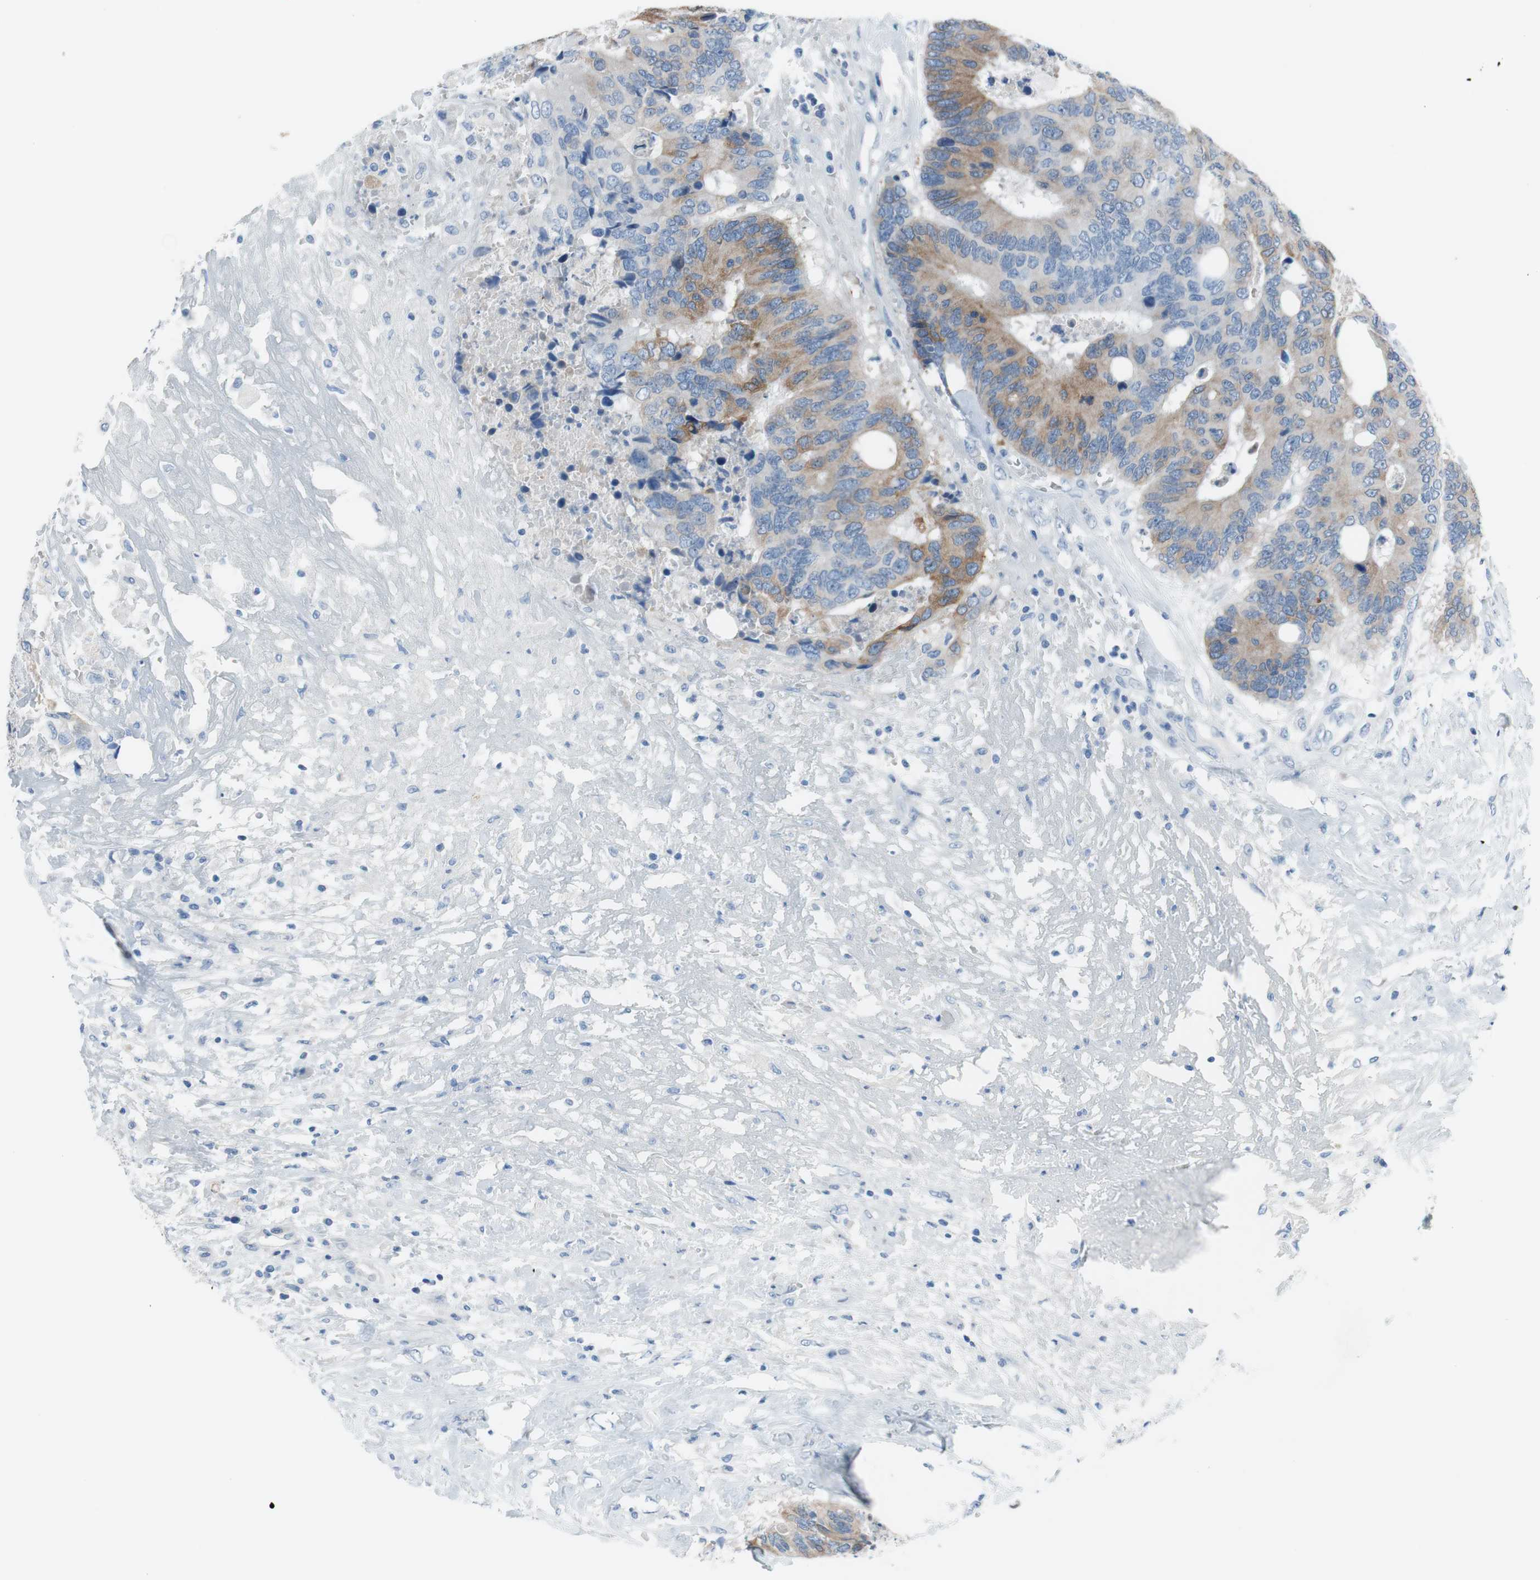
{"staining": {"intensity": "moderate", "quantity": "25%-75%", "location": "cytoplasmic/membranous"}, "tissue": "colorectal cancer", "cell_type": "Tumor cells", "image_type": "cancer", "snomed": [{"axis": "morphology", "description": "Adenocarcinoma, NOS"}, {"axis": "topography", "description": "Rectum"}], "caption": "Protein expression analysis of colorectal adenocarcinoma displays moderate cytoplasmic/membranous expression in approximately 25%-75% of tumor cells.", "gene": "FDFT1", "patient": {"sex": "male", "age": 55}}